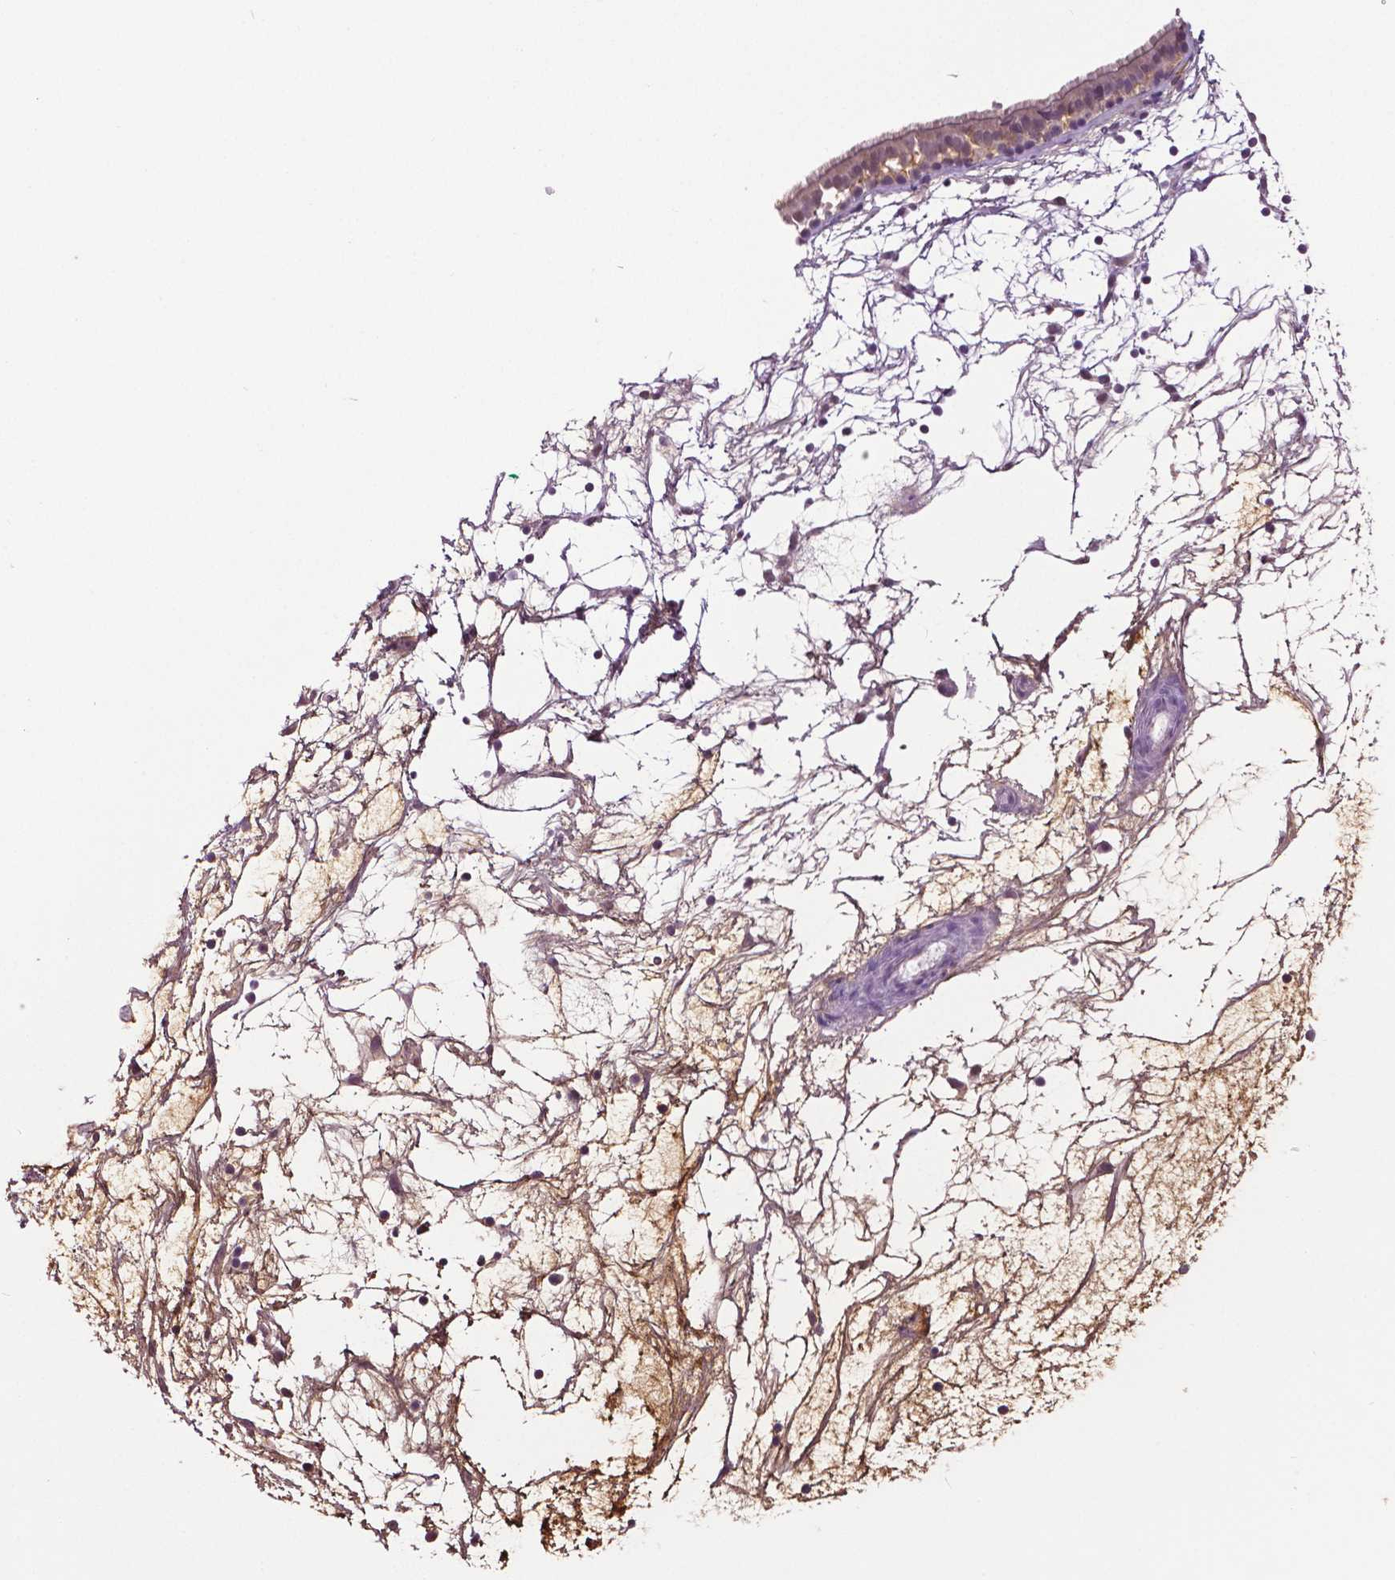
{"staining": {"intensity": "moderate", "quantity": "25%-75%", "location": "cytoplasmic/membranous"}, "tissue": "nasopharynx", "cell_type": "Respiratory epithelial cells", "image_type": "normal", "snomed": [{"axis": "morphology", "description": "Normal tissue, NOS"}, {"axis": "topography", "description": "Nasopharynx"}], "caption": "Immunohistochemical staining of benign nasopharynx exhibits 25%-75% levels of moderate cytoplasmic/membranous protein positivity in approximately 25%-75% of respiratory epithelial cells.", "gene": "PTPN5", "patient": {"sex": "male", "age": 68}}